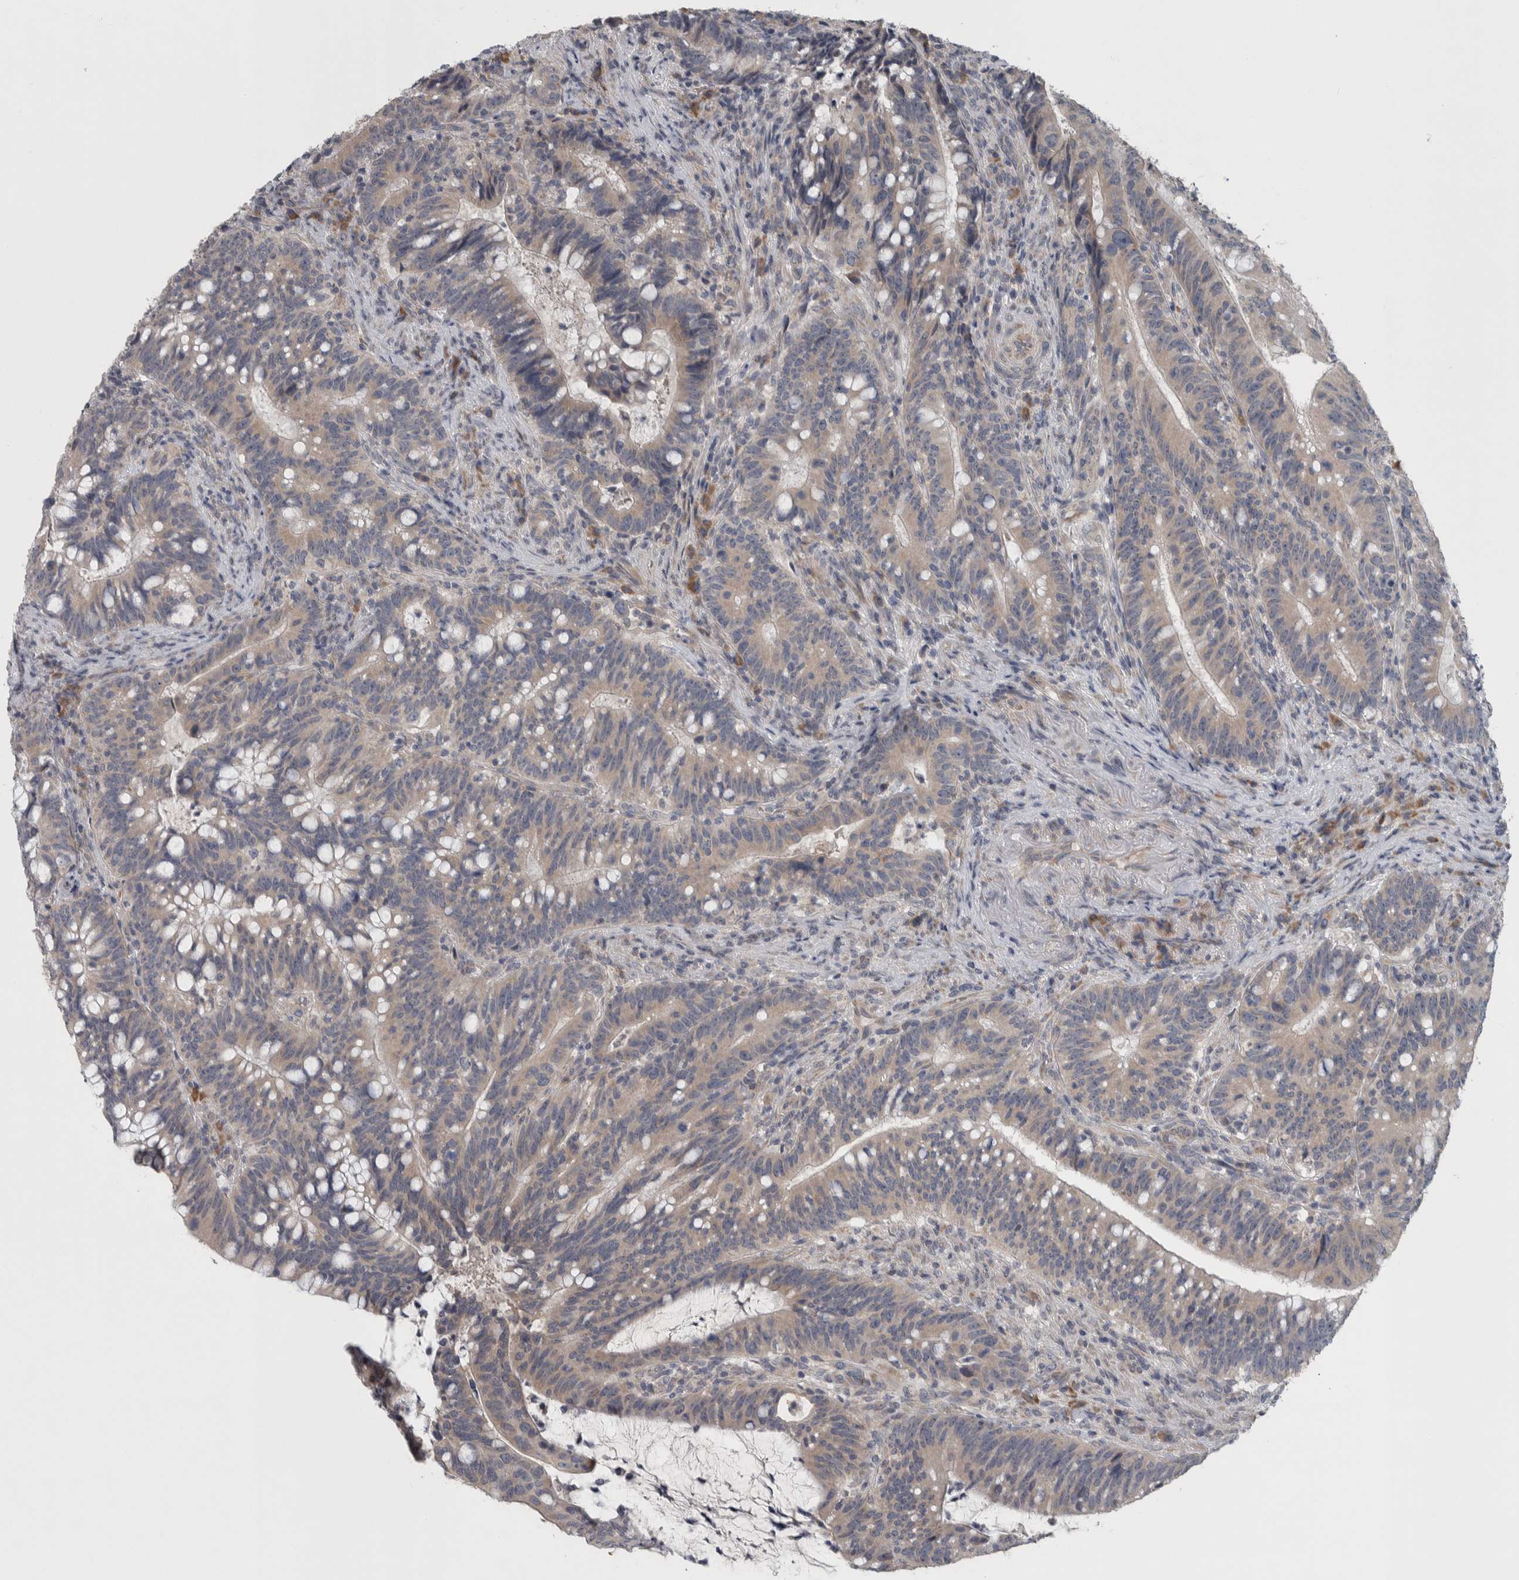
{"staining": {"intensity": "weak", "quantity": "<25%", "location": "cytoplasmic/membranous"}, "tissue": "colorectal cancer", "cell_type": "Tumor cells", "image_type": "cancer", "snomed": [{"axis": "morphology", "description": "Adenocarcinoma, NOS"}, {"axis": "topography", "description": "Colon"}], "caption": "An immunohistochemistry image of colorectal adenocarcinoma is shown. There is no staining in tumor cells of colorectal adenocarcinoma. The staining is performed using DAB brown chromogen with nuclei counter-stained in using hematoxylin.", "gene": "SRP68", "patient": {"sex": "female", "age": 66}}